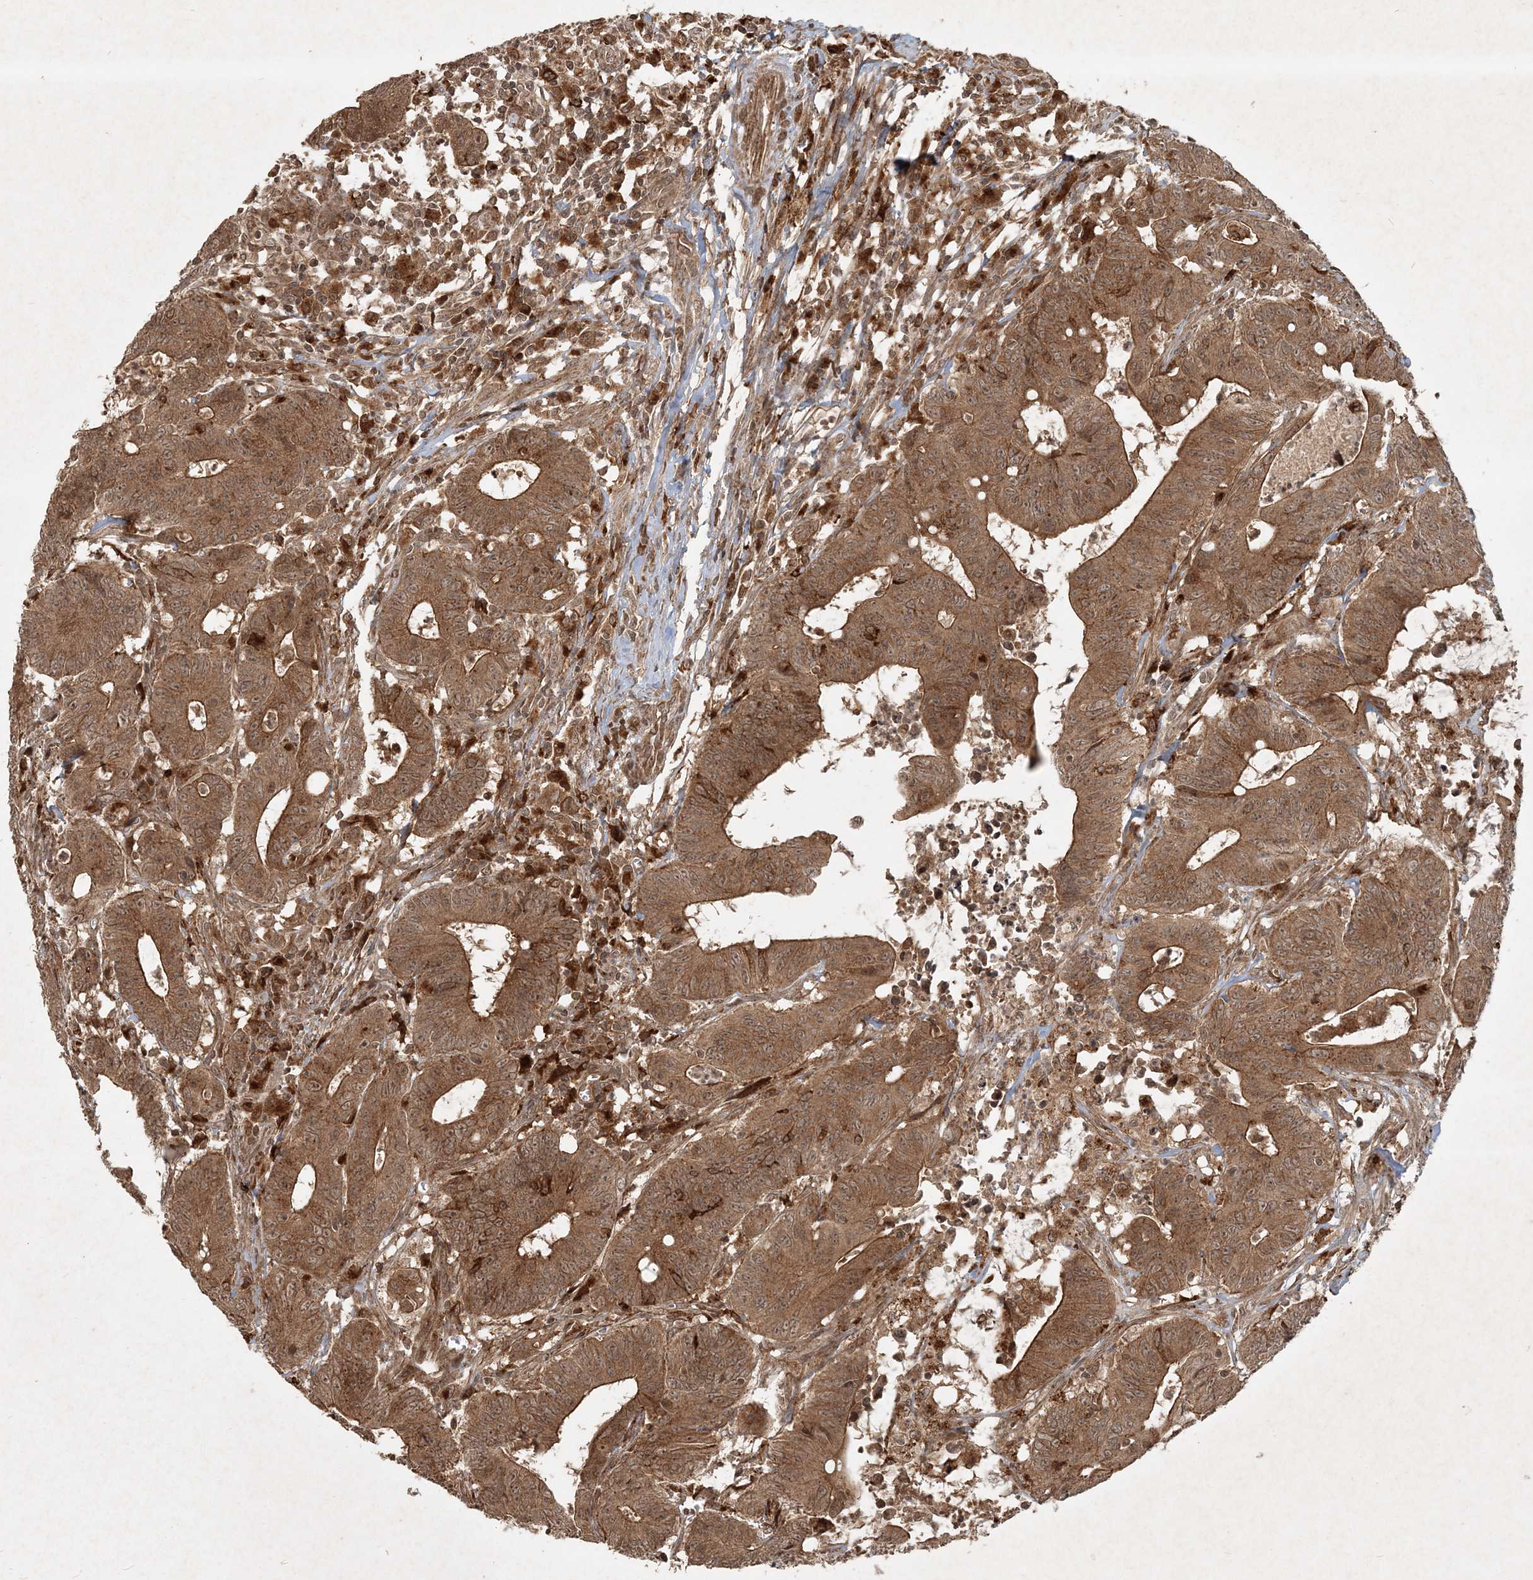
{"staining": {"intensity": "moderate", "quantity": ">75%", "location": "cytoplasmic/membranous"}, "tissue": "colorectal cancer", "cell_type": "Tumor cells", "image_type": "cancer", "snomed": [{"axis": "morphology", "description": "Adenocarcinoma, NOS"}, {"axis": "topography", "description": "Colon"}], "caption": "Immunohistochemistry of human colorectal cancer (adenocarcinoma) demonstrates medium levels of moderate cytoplasmic/membranous staining in about >75% of tumor cells.", "gene": "NARS1", "patient": {"sex": "male", "age": 45}}